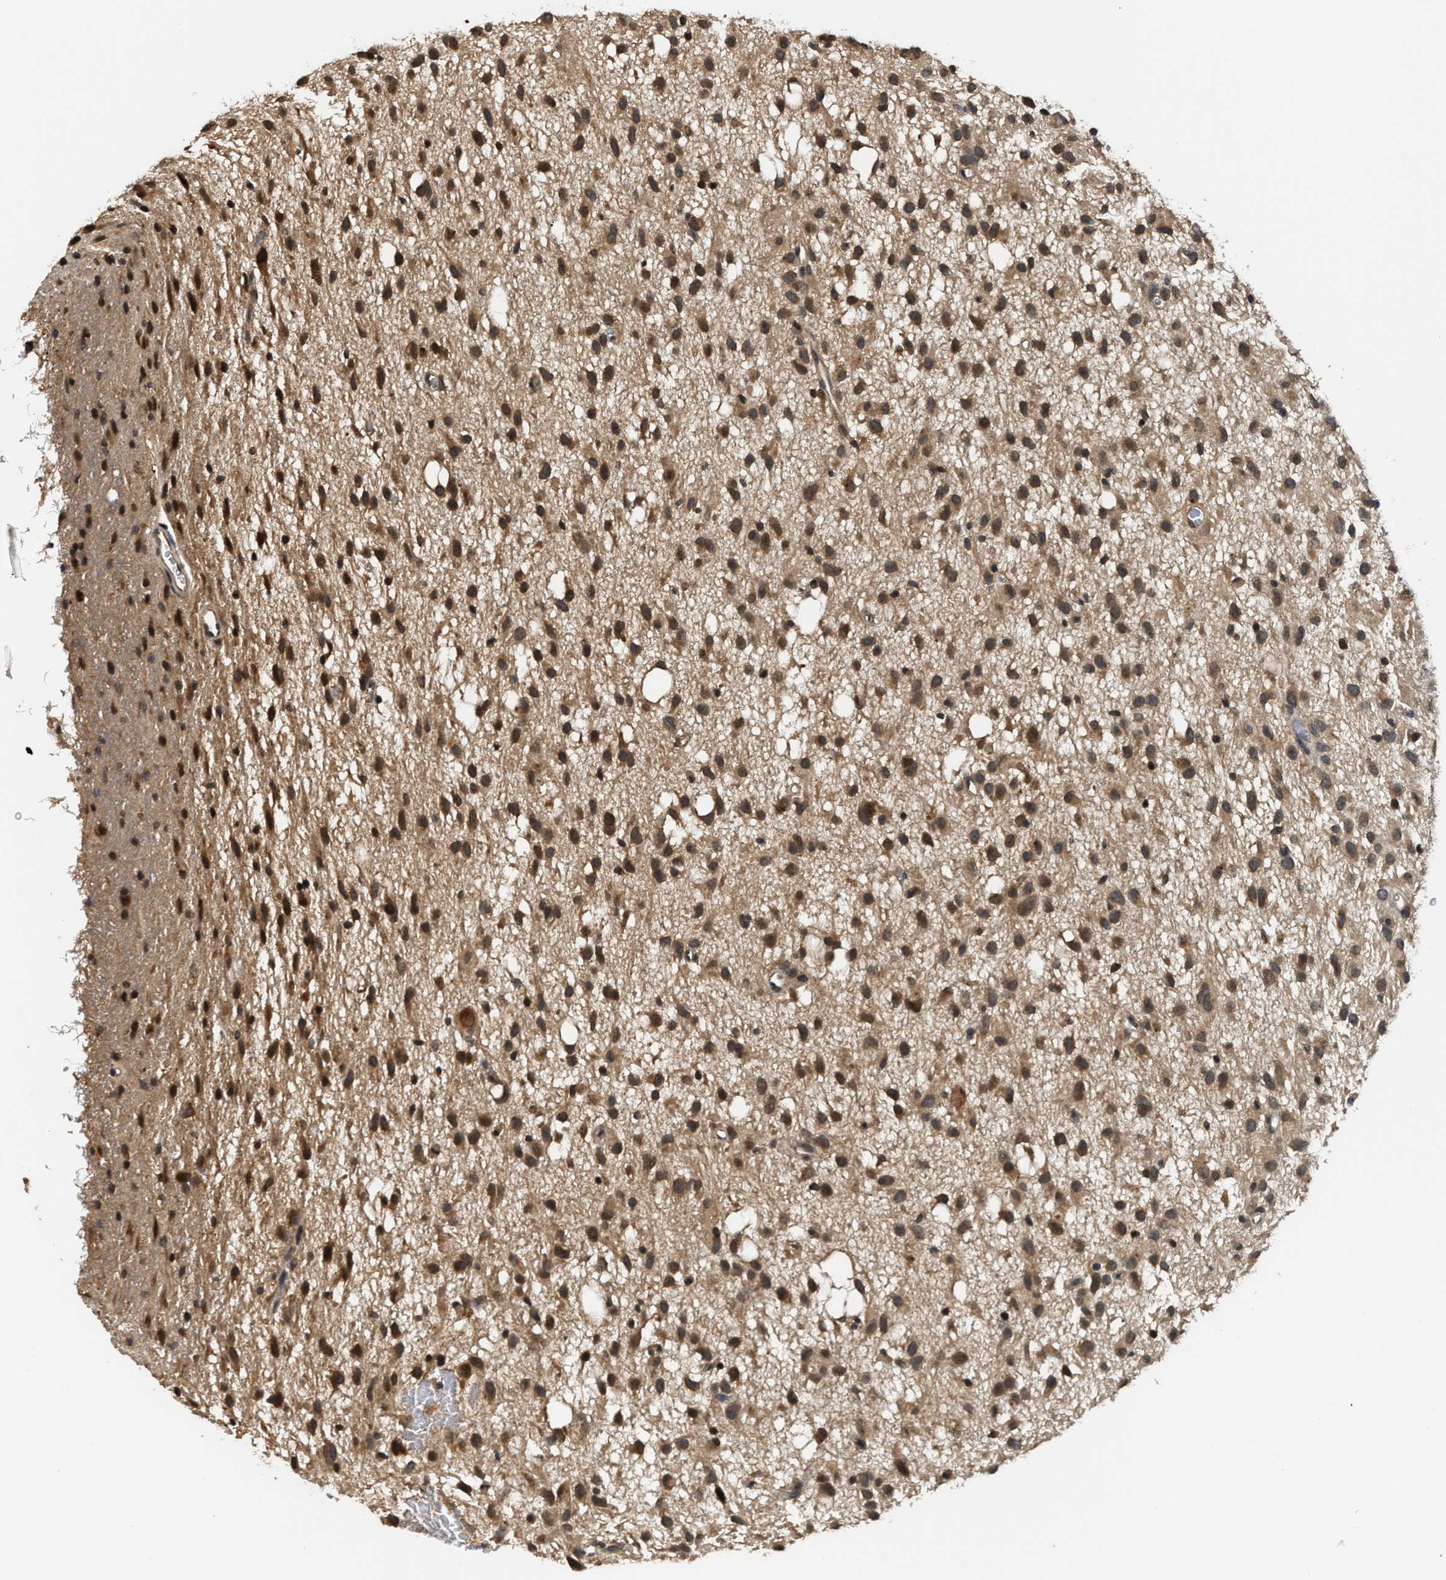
{"staining": {"intensity": "strong", "quantity": ">75%", "location": "cytoplasmic/membranous"}, "tissue": "glioma", "cell_type": "Tumor cells", "image_type": "cancer", "snomed": [{"axis": "morphology", "description": "Glioma, malignant, Low grade"}, {"axis": "topography", "description": "Brain"}], "caption": "A brown stain shows strong cytoplasmic/membranous expression of a protein in human glioma tumor cells. The protein is shown in brown color, while the nuclei are stained blue.", "gene": "RAB29", "patient": {"sex": "male", "age": 77}}